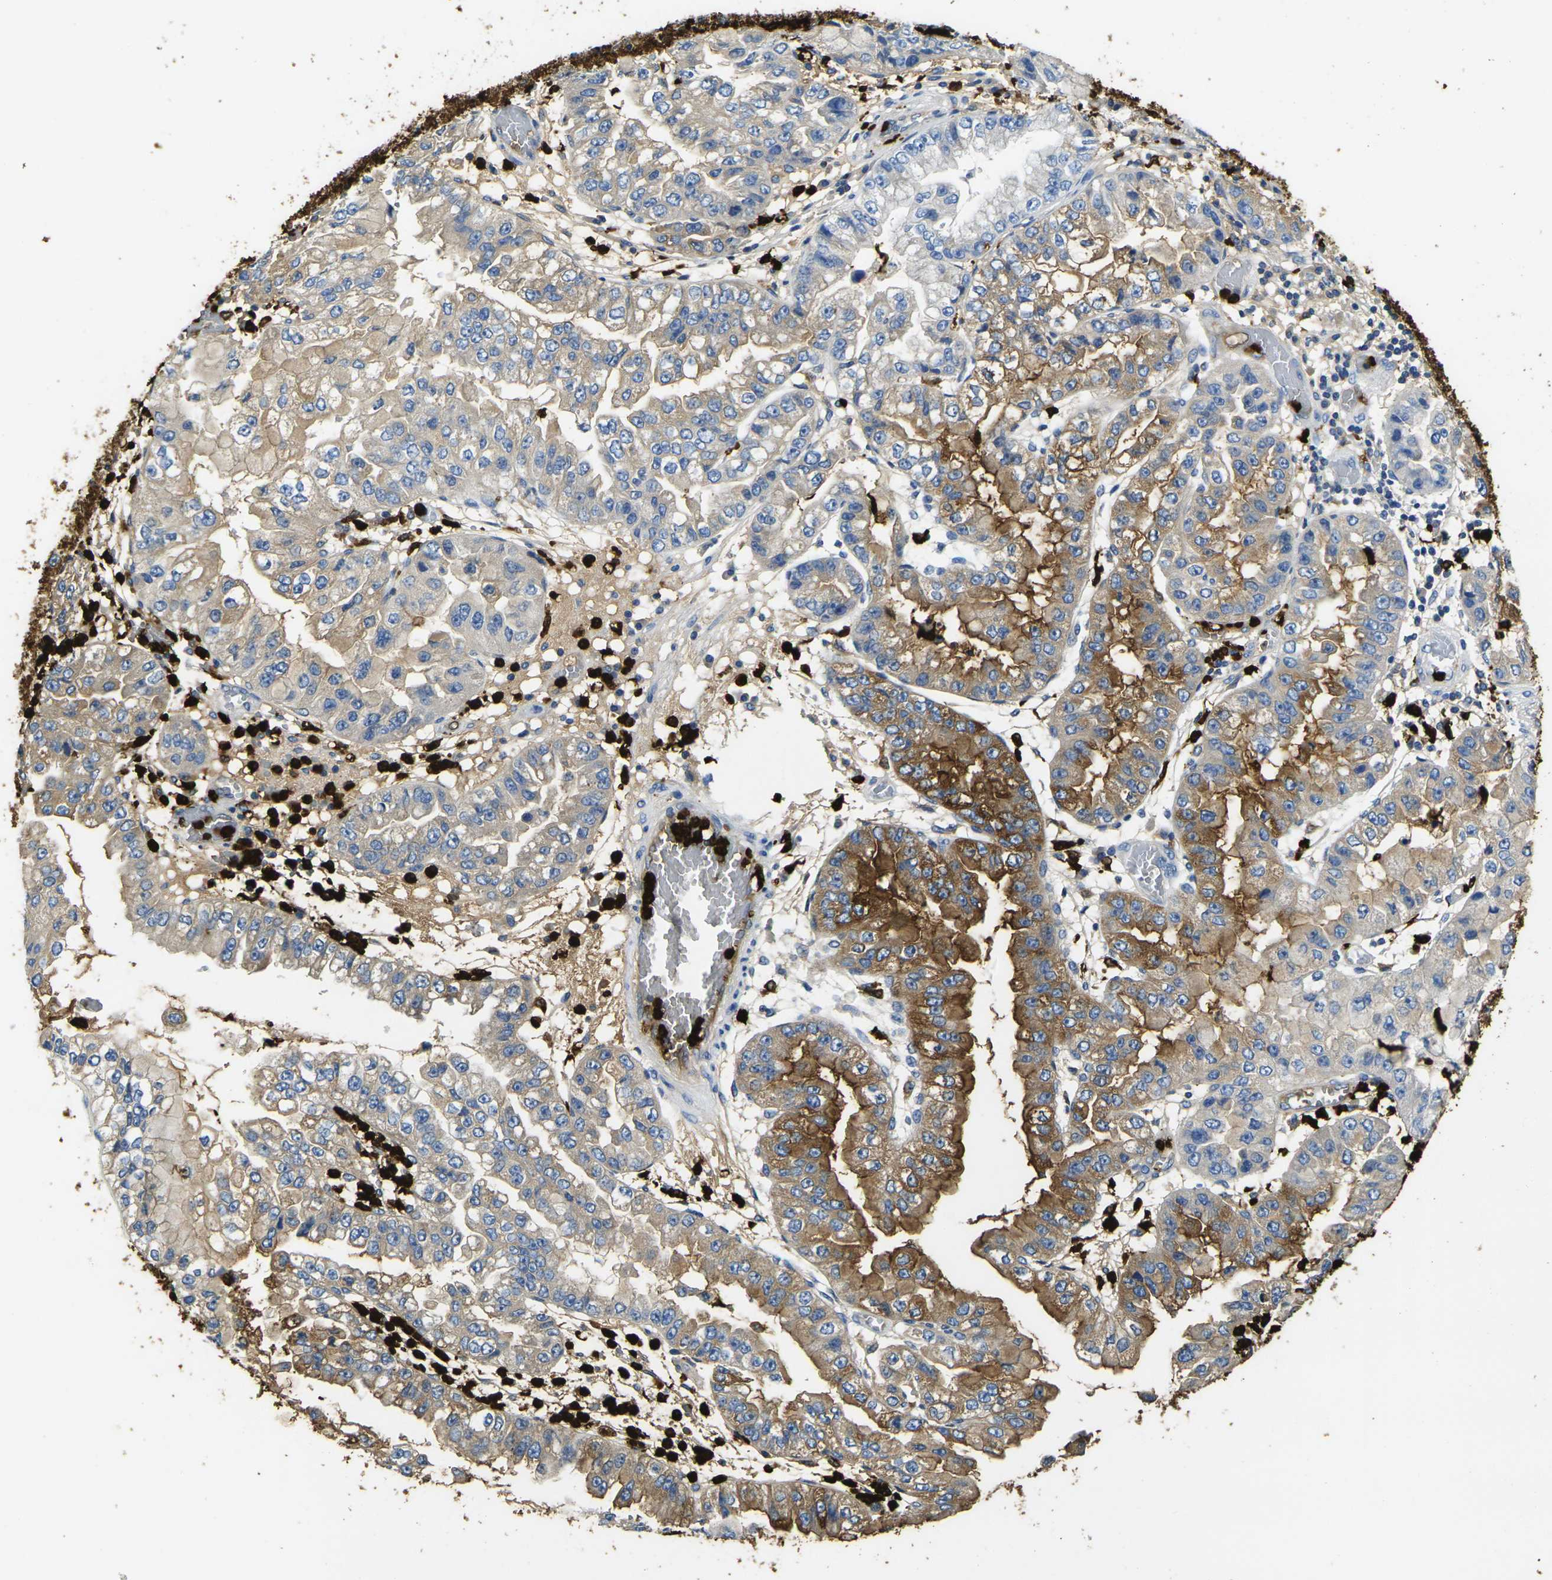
{"staining": {"intensity": "strong", "quantity": "25%-75%", "location": "cytoplasmic/membranous"}, "tissue": "liver cancer", "cell_type": "Tumor cells", "image_type": "cancer", "snomed": [{"axis": "morphology", "description": "Cholangiocarcinoma"}, {"axis": "topography", "description": "Liver"}], "caption": "About 25%-75% of tumor cells in liver cancer (cholangiocarcinoma) show strong cytoplasmic/membranous protein staining as visualized by brown immunohistochemical staining.", "gene": "S100A9", "patient": {"sex": "female", "age": 79}}